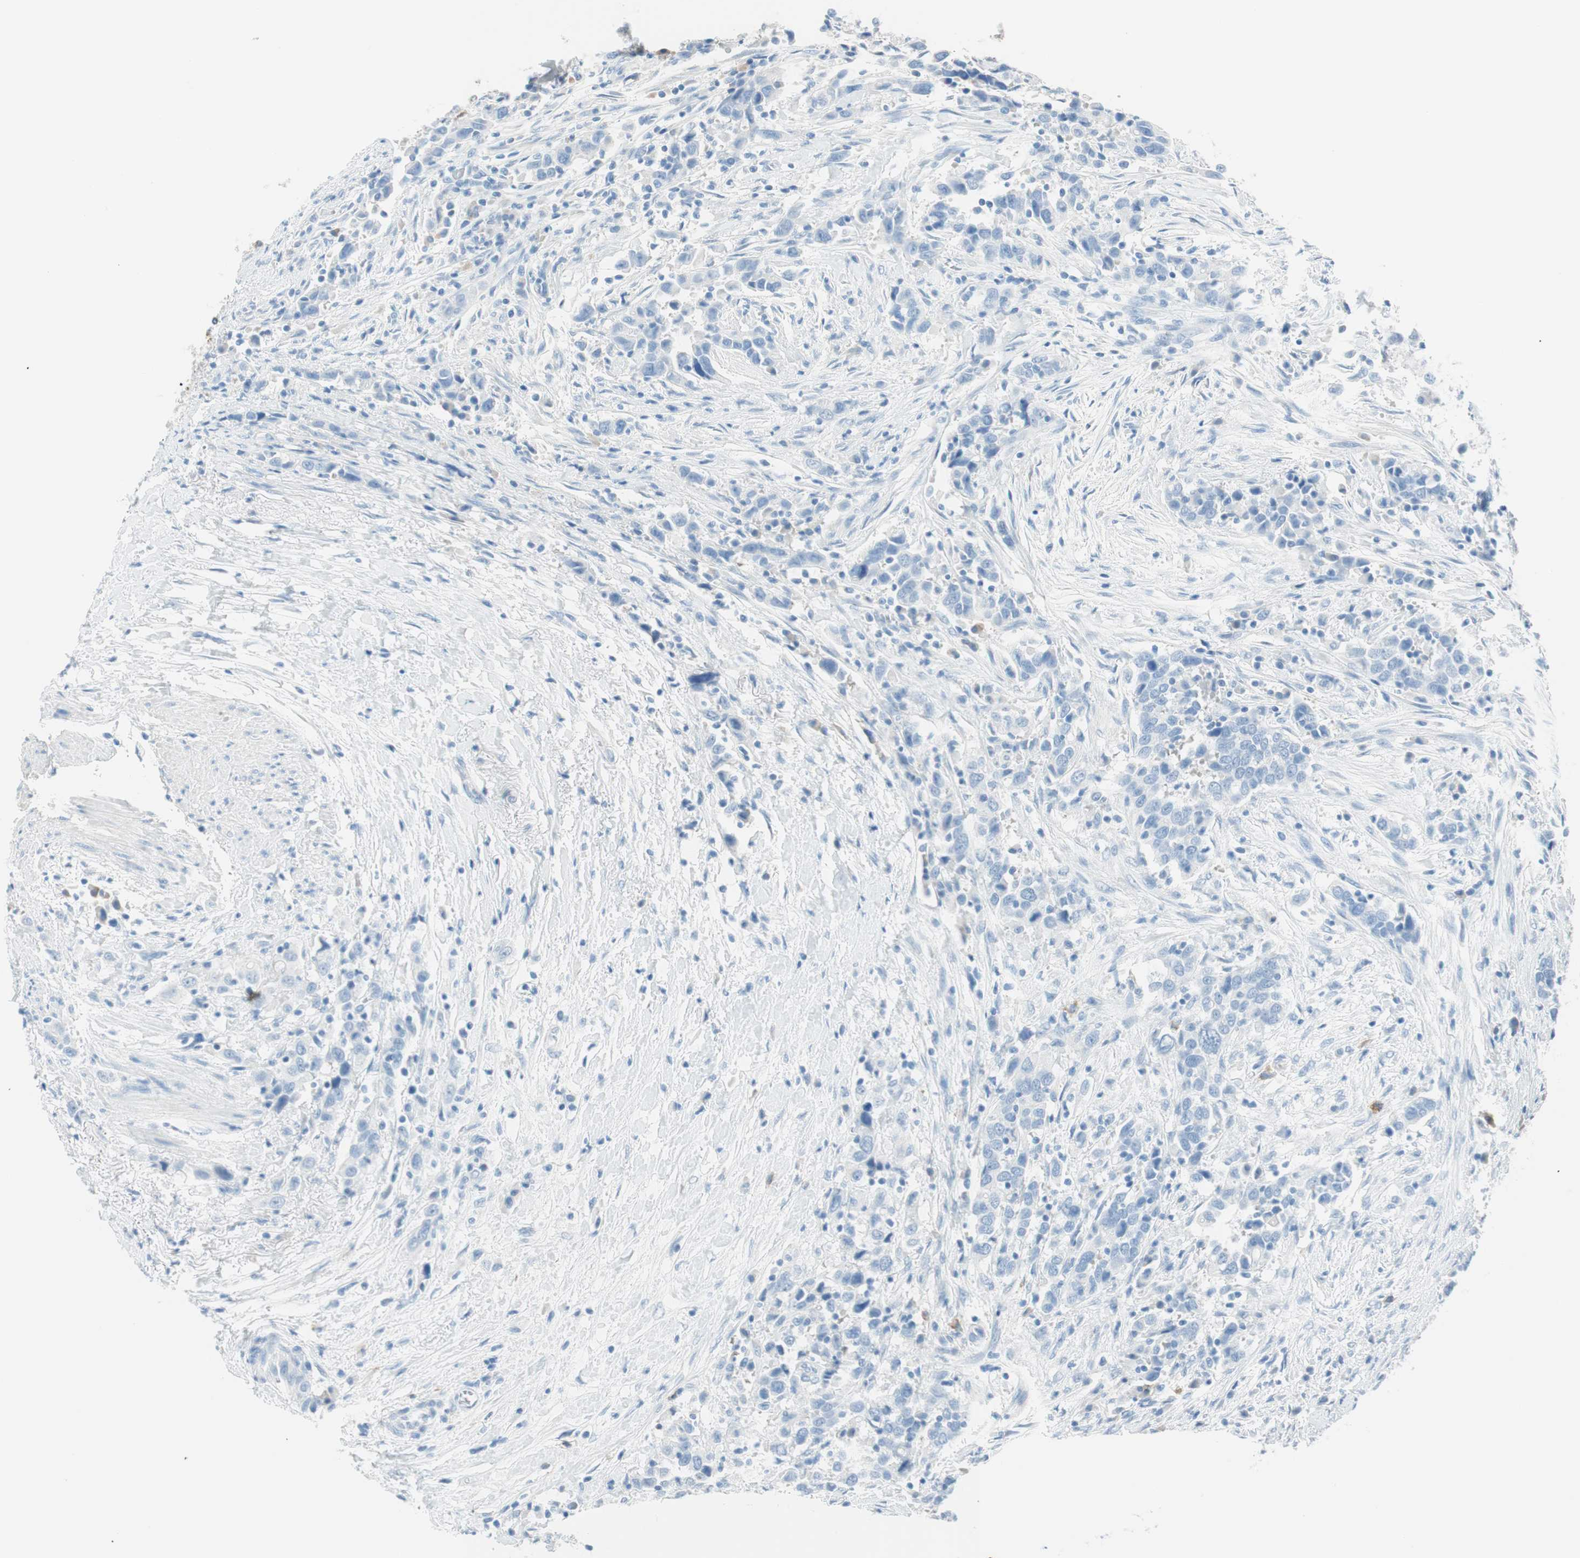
{"staining": {"intensity": "negative", "quantity": "none", "location": "none"}, "tissue": "urothelial cancer", "cell_type": "Tumor cells", "image_type": "cancer", "snomed": [{"axis": "morphology", "description": "Urothelial carcinoma, High grade"}, {"axis": "topography", "description": "Urinary bladder"}], "caption": "Immunohistochemistry histopathology image of urothelial cancer stained for a protein (brown), which displays no staining in tumor cells. (DAB immunohistochemistry with hematoxylin counter stain).", "gene": "TNFRSF13C", "patient": {"sex": "male", "age": 61}}